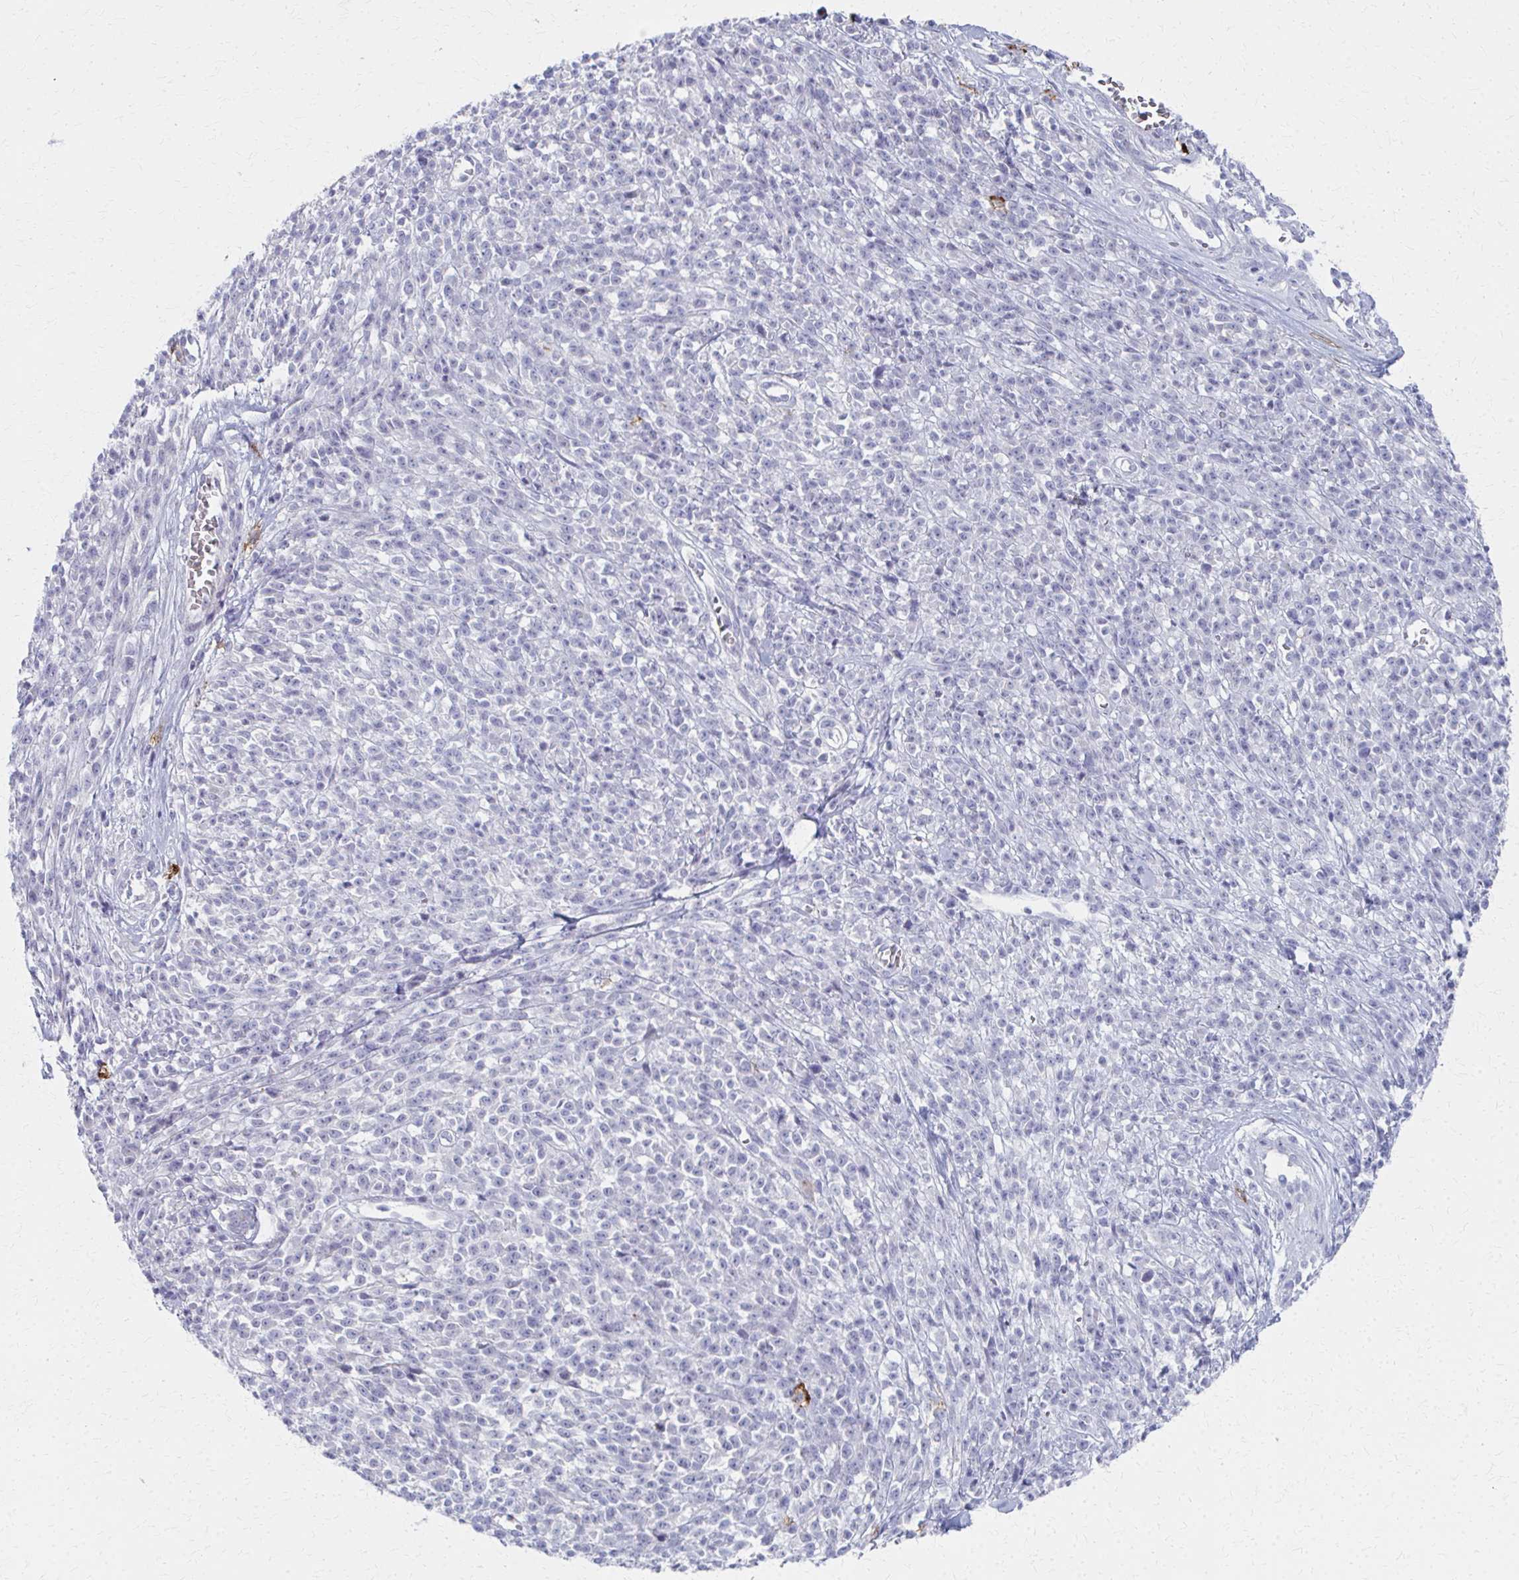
{"staining": {"intensity": "negative", "quantity": "none", "location": "none"}, "tissue": "melanoma", "cell_type": "Tumor cells", "image_type": "cancer", "snomed": [{"axis": "morphology", "description": "Malignant melanoma, NOS"}, {"axis": "topography", "description": "Skin"}, {"axis": "topography", "description": "Skin of trunk"}], "caption": "This is an immunohistochemistry photomicrograph of human melanoma. There is no expression in tumor cells.", "gene": "MS4A2", "patient": {"sex": "male", "age": 74}}